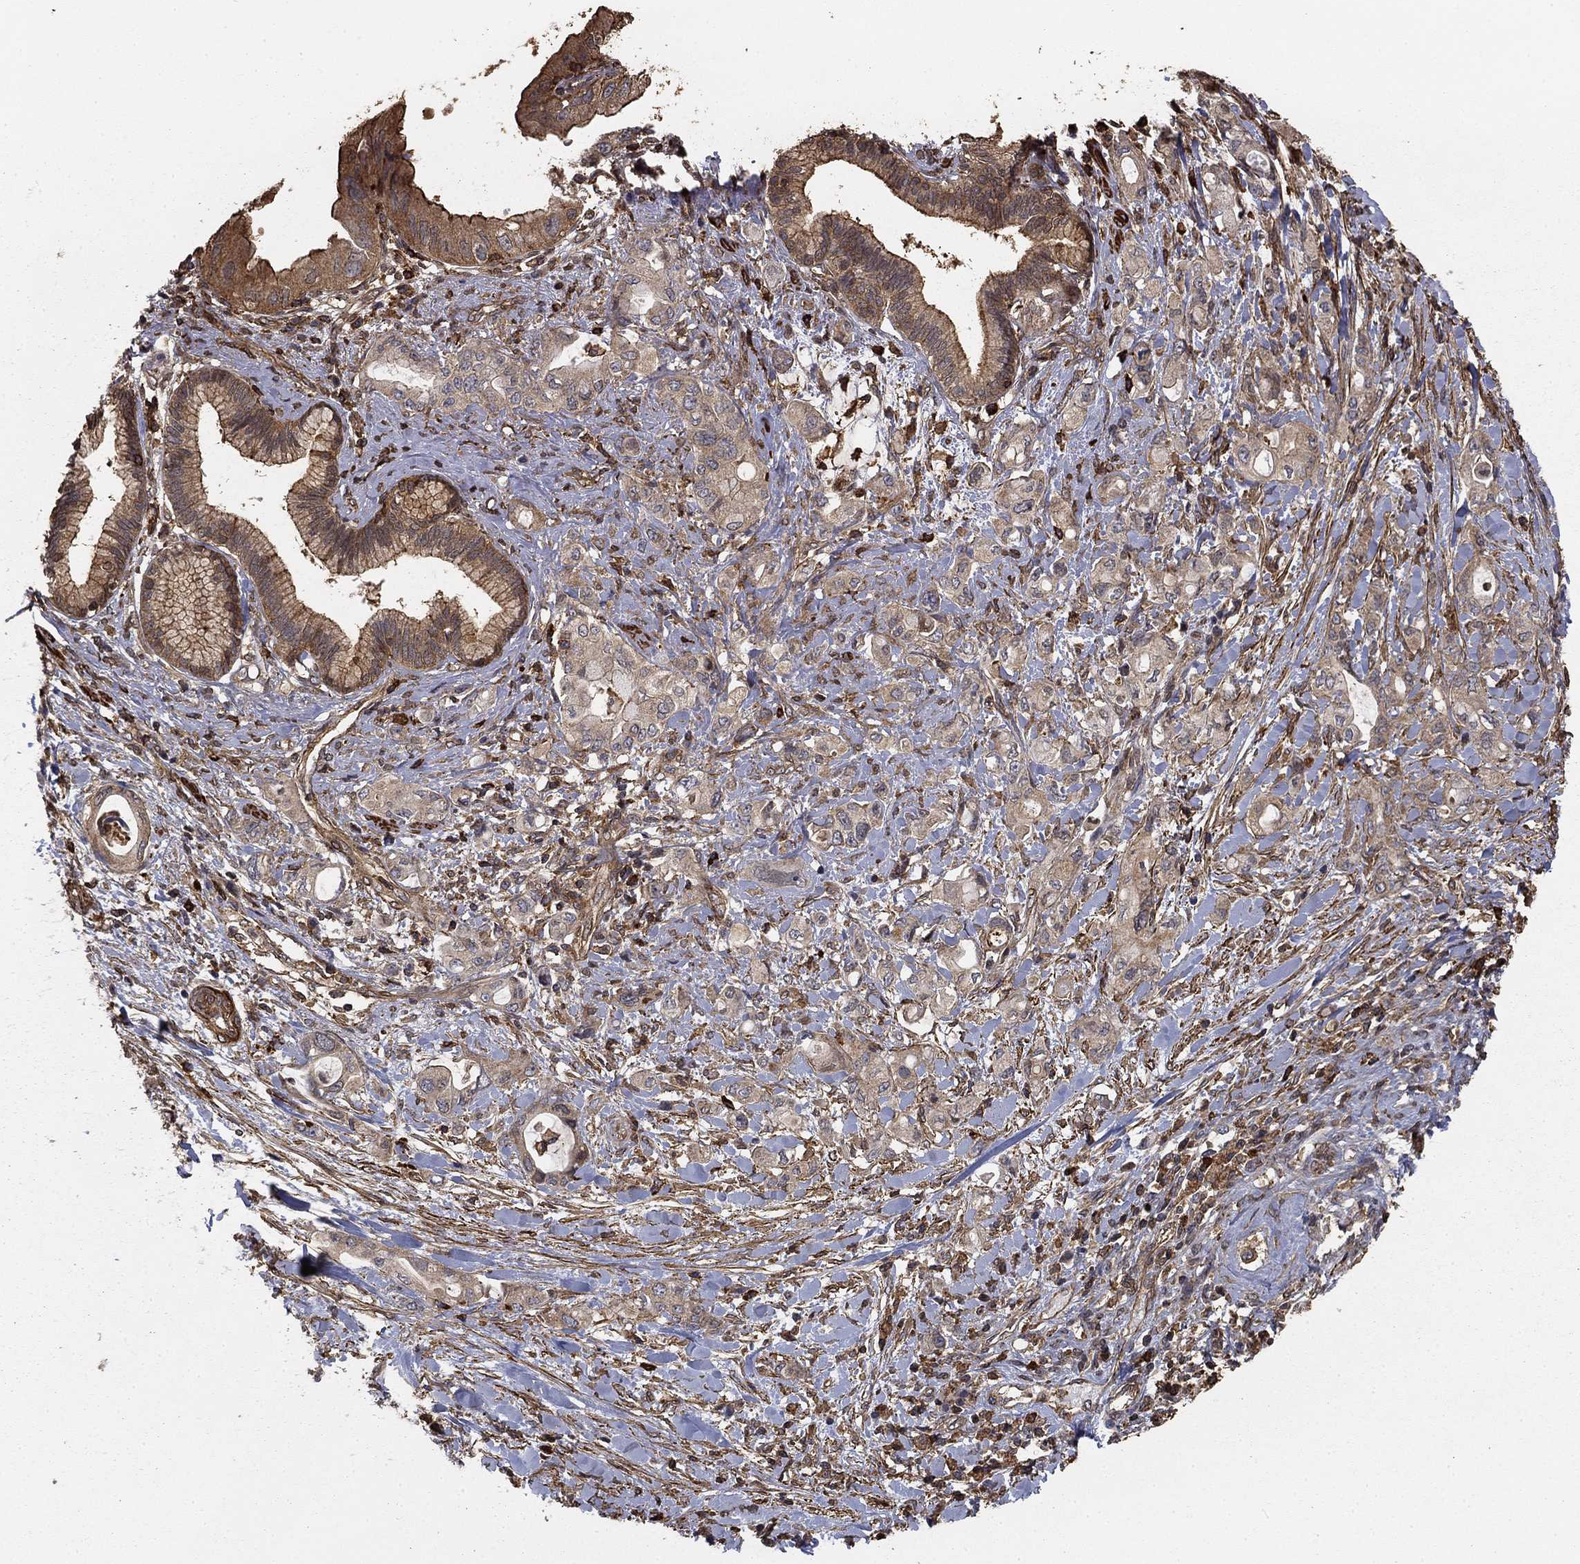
{"staining": {"intensity": "moderate", "quantity": "<25%", "location": "cytoplasmic/membranous"}, "tissue": "pancreatic cancer", "cell_type": "Tumor cells", "image_type": "cancer", "snomed": [{"axis": "morphology", "description": "Adenocarcinoma, NOS"}, {"axis": "topography", "description": "Pancreas"}], "caption": "This is a photomicrograph of IHC staining of pancreatic cancer (adenocarcinoma), which shows moderate positivity in the cytoplasmic/membranous of tumor cells.", "gene": "HABP4", "patient": {"sex": "female", "age": 56}}